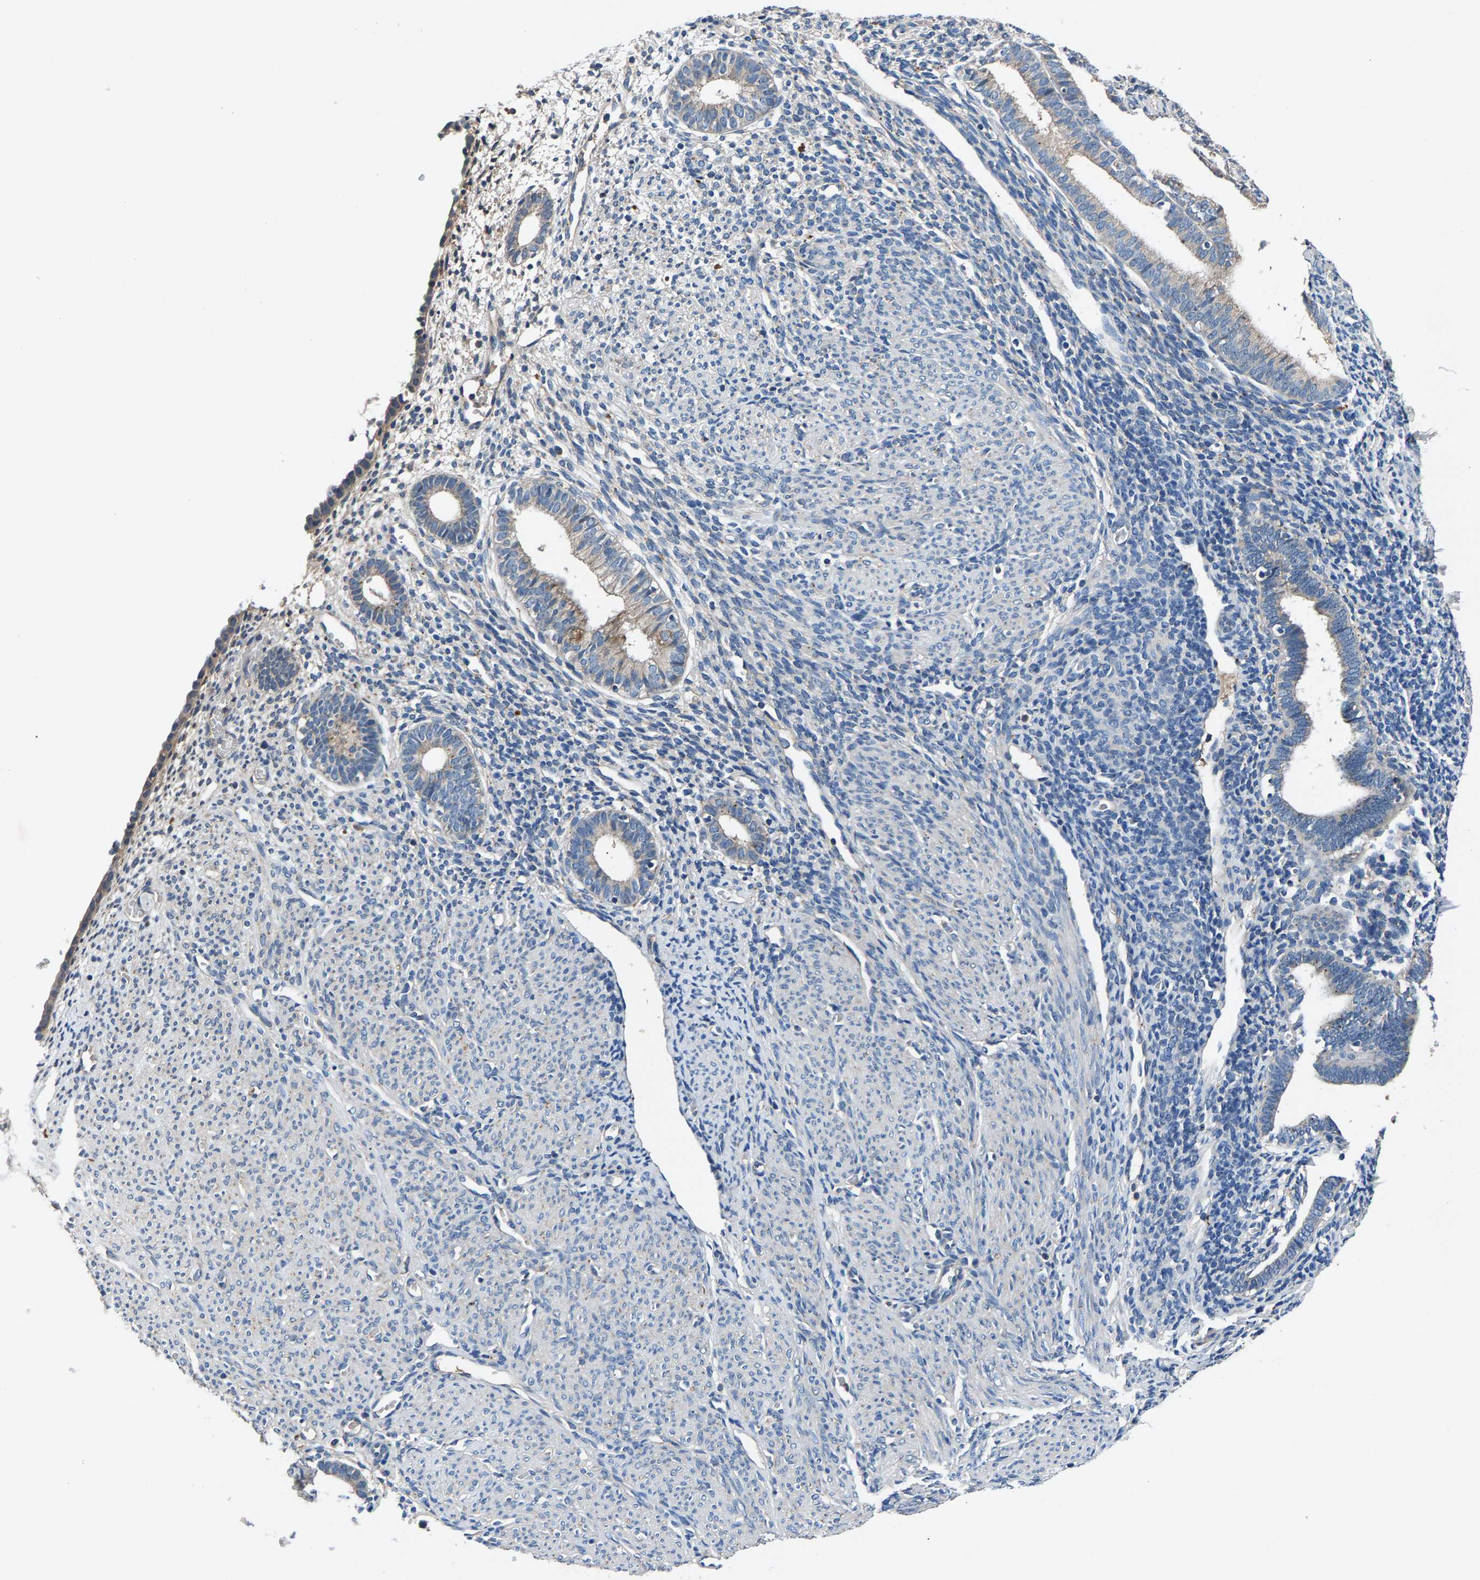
{"staining": {"intensity": "weak", "quantity": "<25%", "location": "cytoplasmic/membranous"}, "tissue": "endometrium", "cell_type": "Cells in endometrial stroma", "image_type": "normal", "snomed": [{"axis": "morphology", "description": "Normal tissue, NOS"}, {"axis": "morphology", "description": "Adenocarcinoma, NOS"}, {"axis": "topography", "description": "Endometrium"}], "caption": "Immunohistochemistry histopathology image of unremarkable endometrium: endometrium stained with DAB (3,3'-diaminobenzidine) exhibits no significant protein expression in cells in endometrial stroma.", "gene": "PRXL2C", "patient": {"sex": "female", "age": 57}}